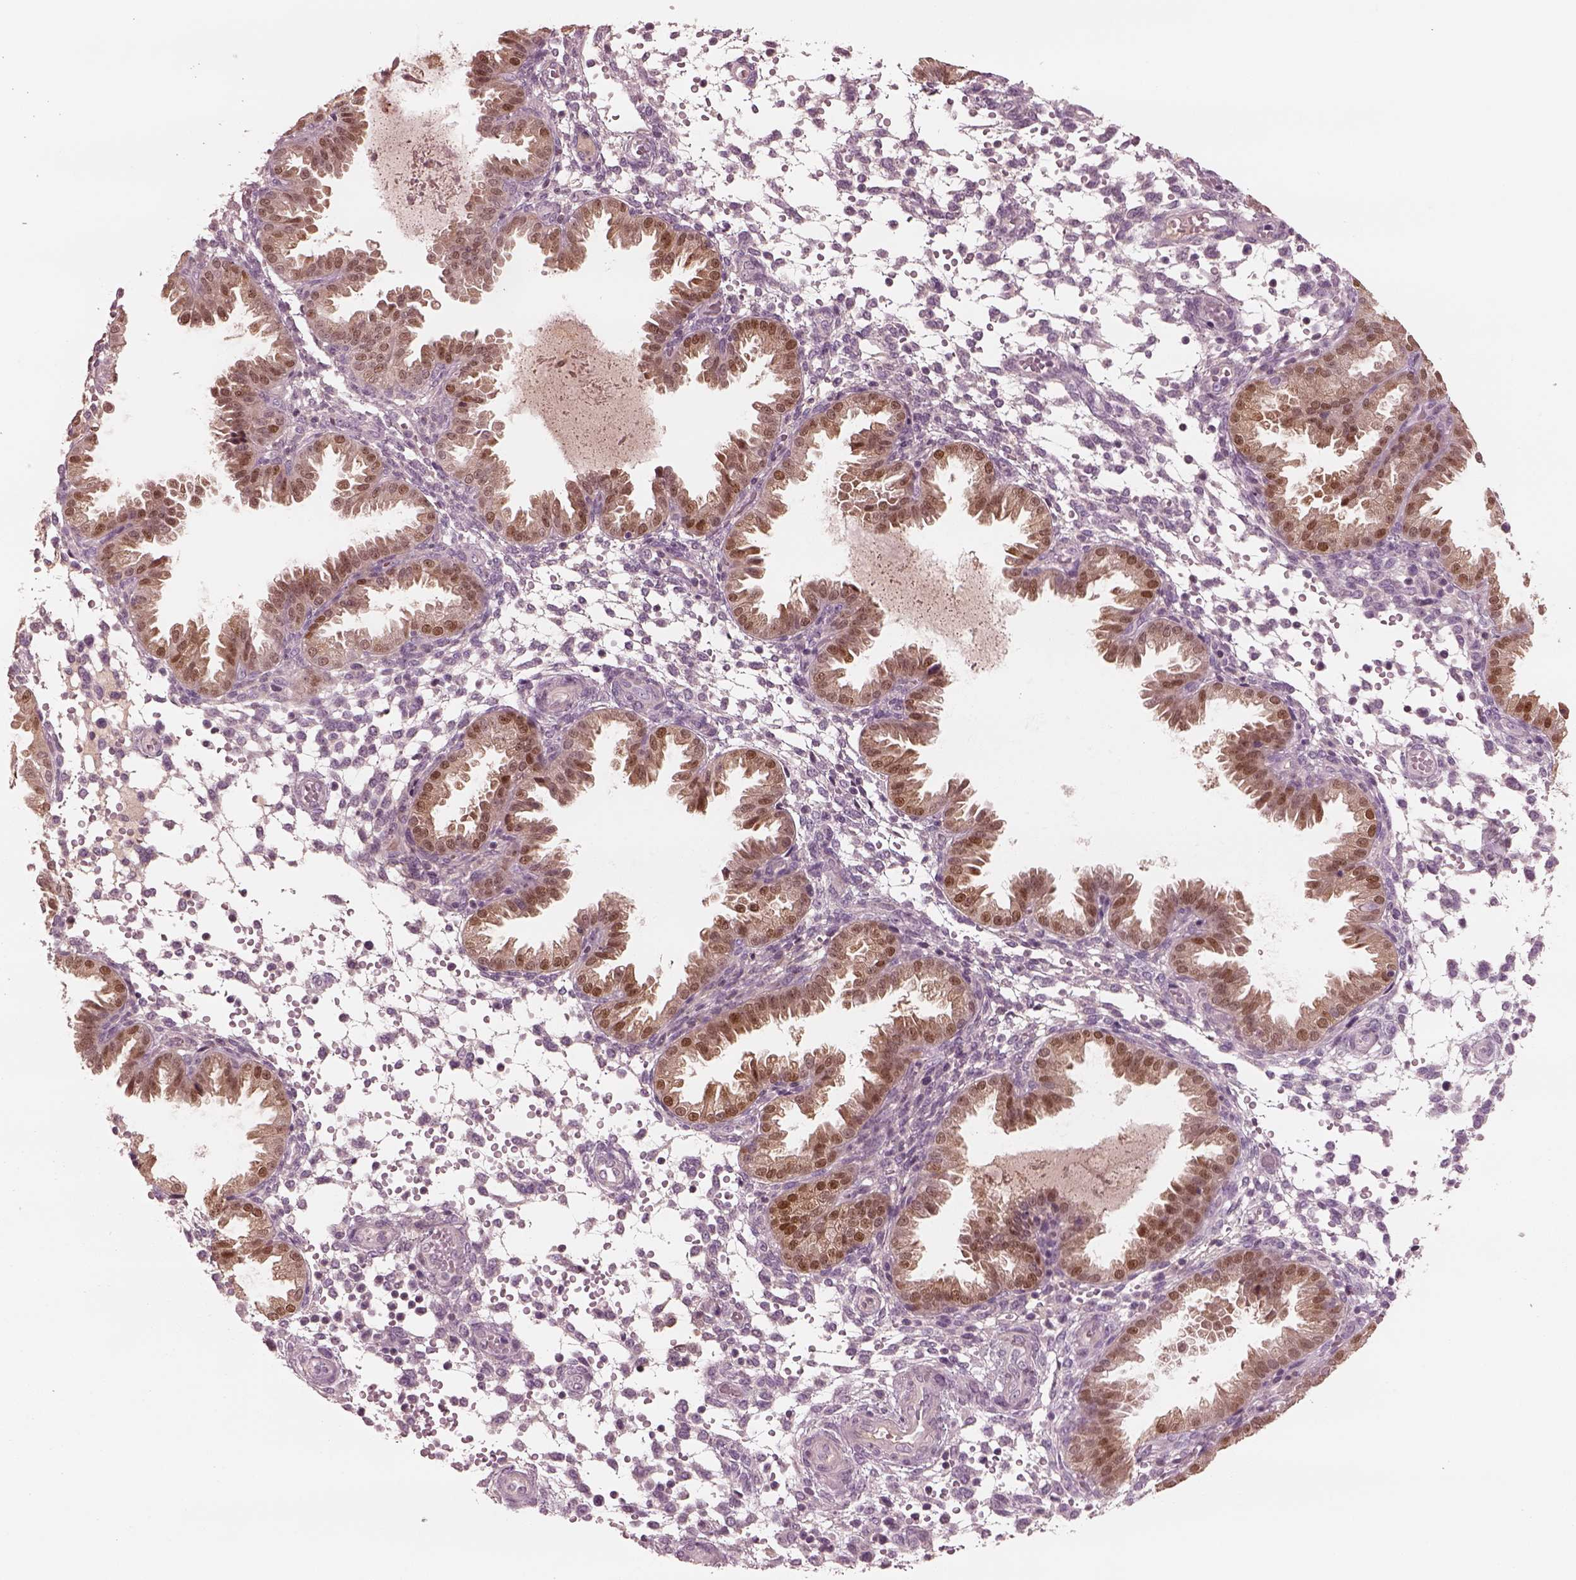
{"staining": {"intensity": "negative", "quantity": "none", "location": "none"}, "tissue": "endometrium", "cell_type": "Cells in endometrial stroma", "image_type": "normal", "snomed": [{"axis": "morphology", "description": "Normal tissue, NOS"}, {"axis": "topography", "description": "Endometrium"}], "caption": "Image shows no significant protein staining in cells in endometrial stroma of unremarkable endometrium. Nuclei are stained in blue.", "gene": "SDCBP2", "patient": {"sex": "female", "age": 33}}